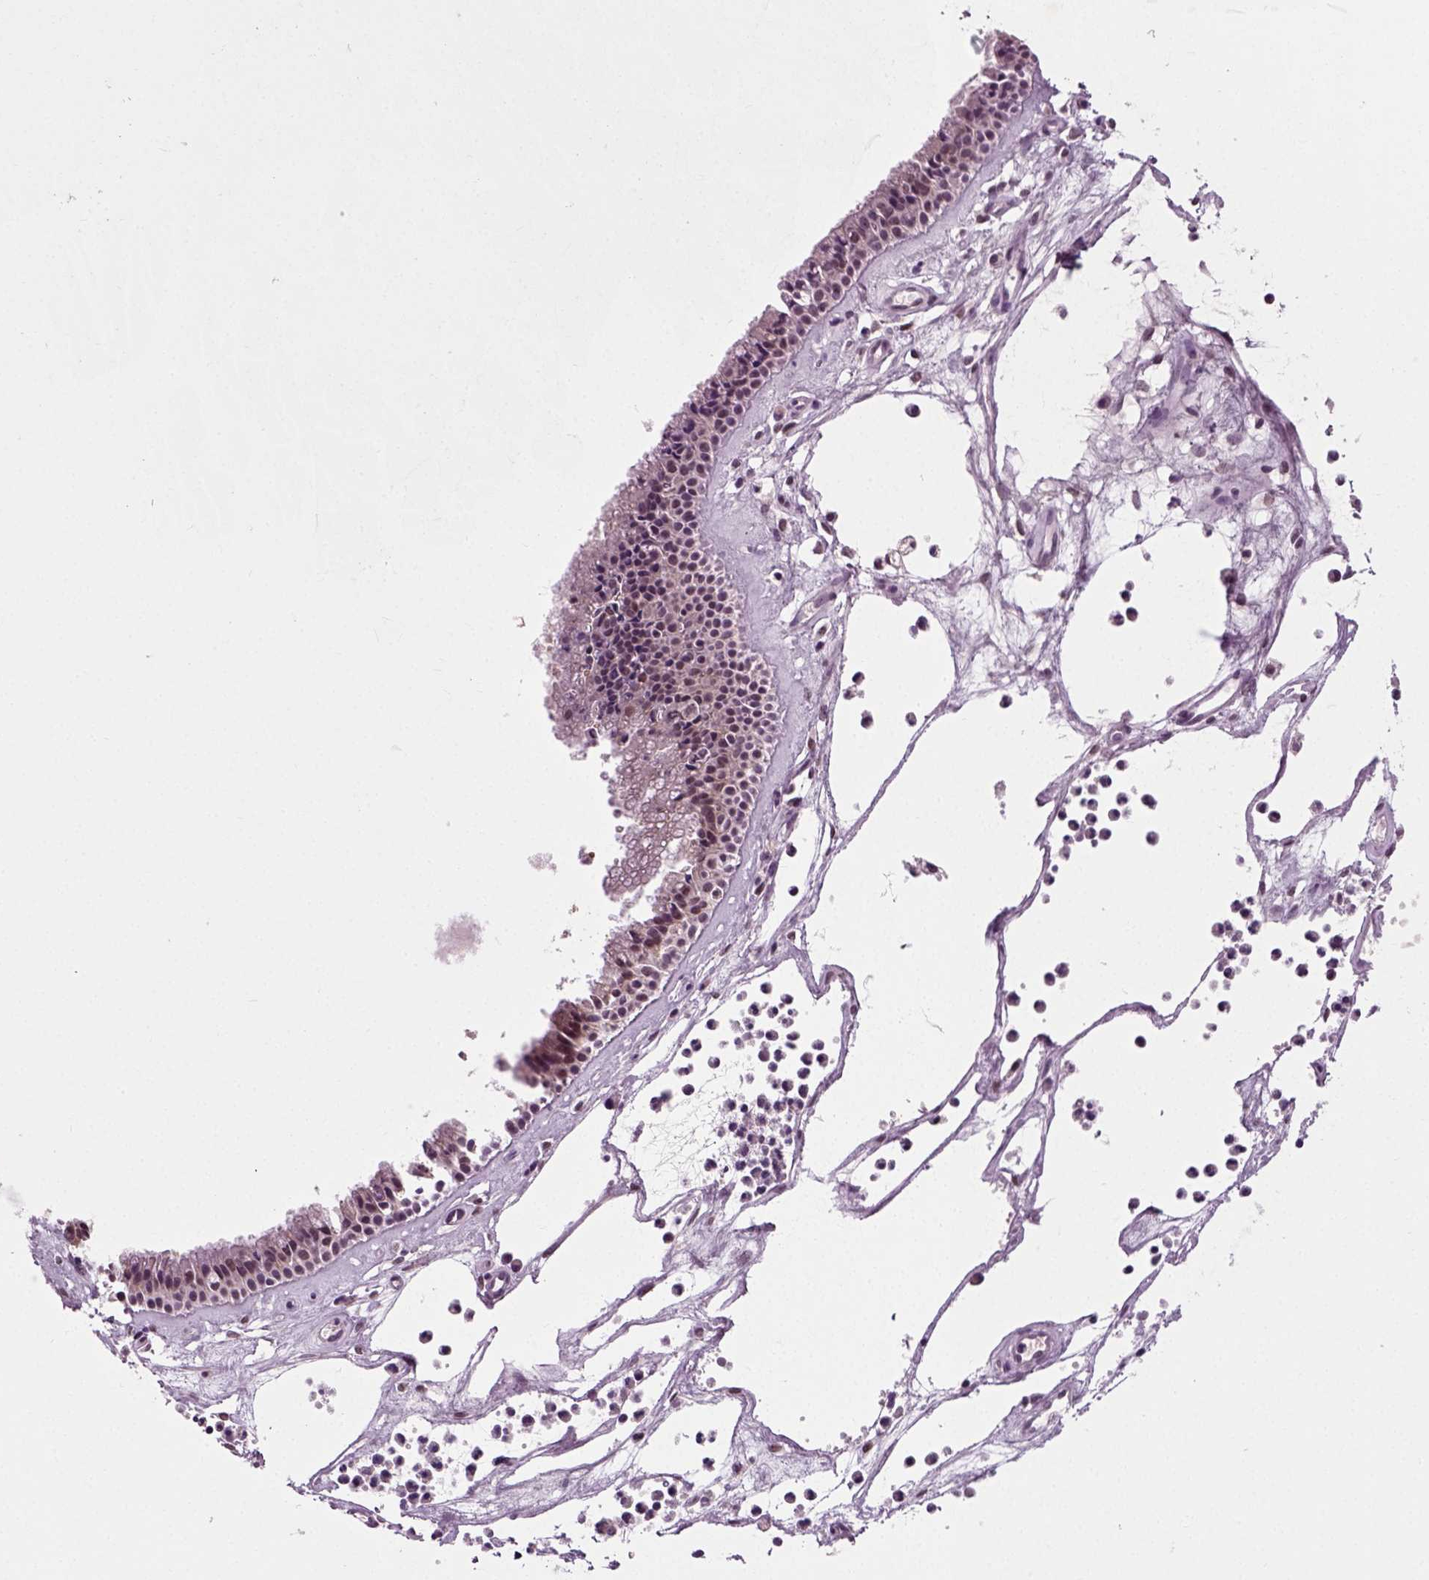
{"staining": {"intensity": "moderate", "quantity": "<25%", "location": "nuclear"}, "tissue": "nasopharynx", "cell_type": "Respiratory epithelial cells", "image_type": "normal", "snomed": [{"axis": "morphology", "description": "Normal tissue, NOS"}, {"axis": "topography", "description": "Nasopharynx"}], "caption": "Protein expression analysis of unremarkable human nasopharynx reveals moderate nuclear expression in about <25% of respiratory epithelial cells. The protein is stained brown, and the nuclei are stained in blue (DAB IHC with brightfield microscopy, high magnification).", "gene": "RCOR3", "patient": {"sex": "female", "age": 47}}